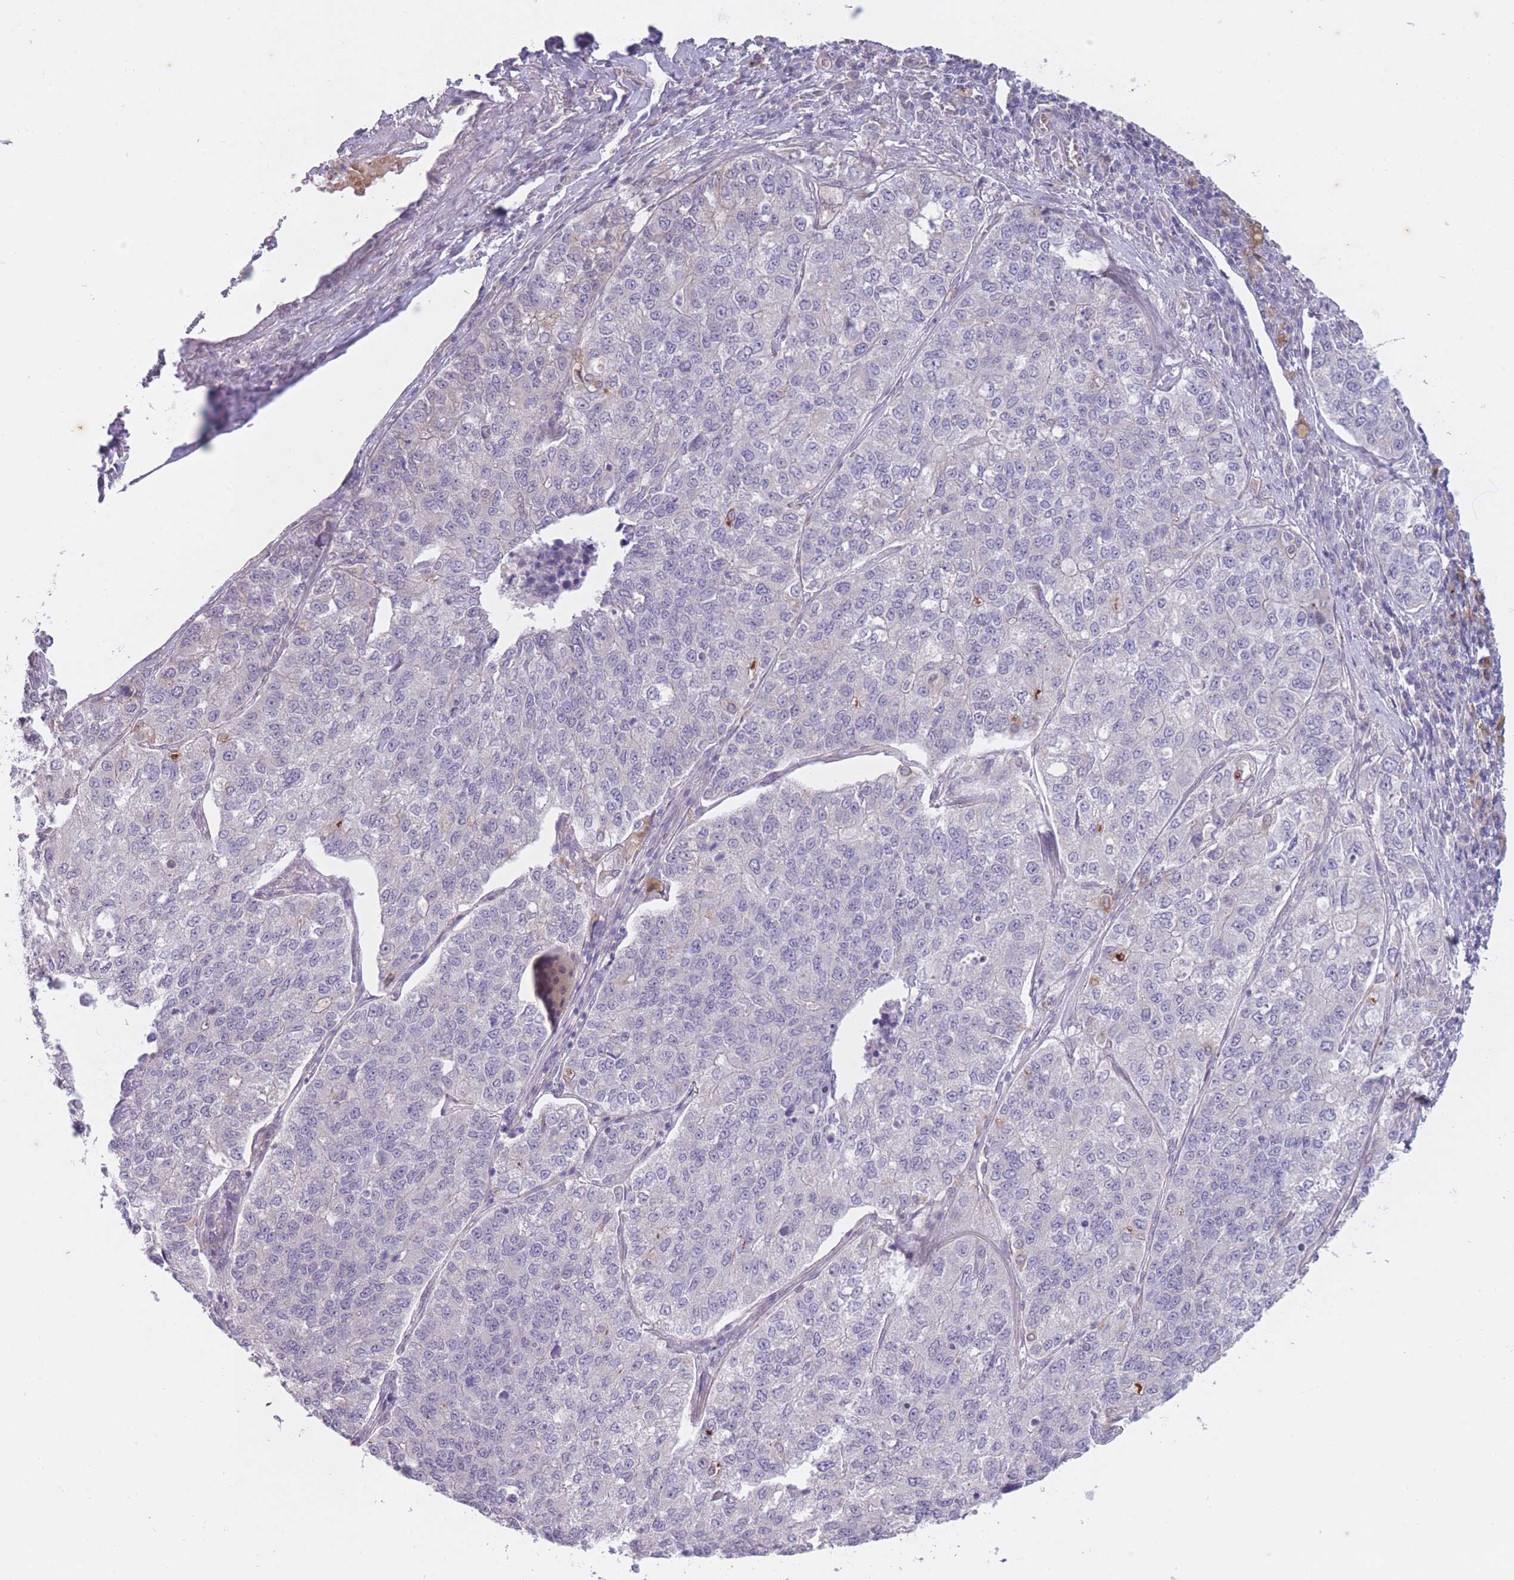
{"staining": {"intensity": "moderate", "quantity": "<25%", "location": "cytoplasmic/membranous"}, "tissue": "lung cancer", "cell_type": "Tumor cells", "image_type": "cancer", "snomed": [{"axis": "morphology", "description": "Adenocarcinoma, NOS"}, {"axis": "topography", "description": "Lung"}], "caption": "A high-resolution histopathology image shows immunohistochemistry (IHC) staining of lung adenocarcinoma, which displays moderate cytoplasmic/membranous positivity in about <25% of tumor cells.", "gene": "ARPIN", "patient": {"sex": "male", "age": 49}}